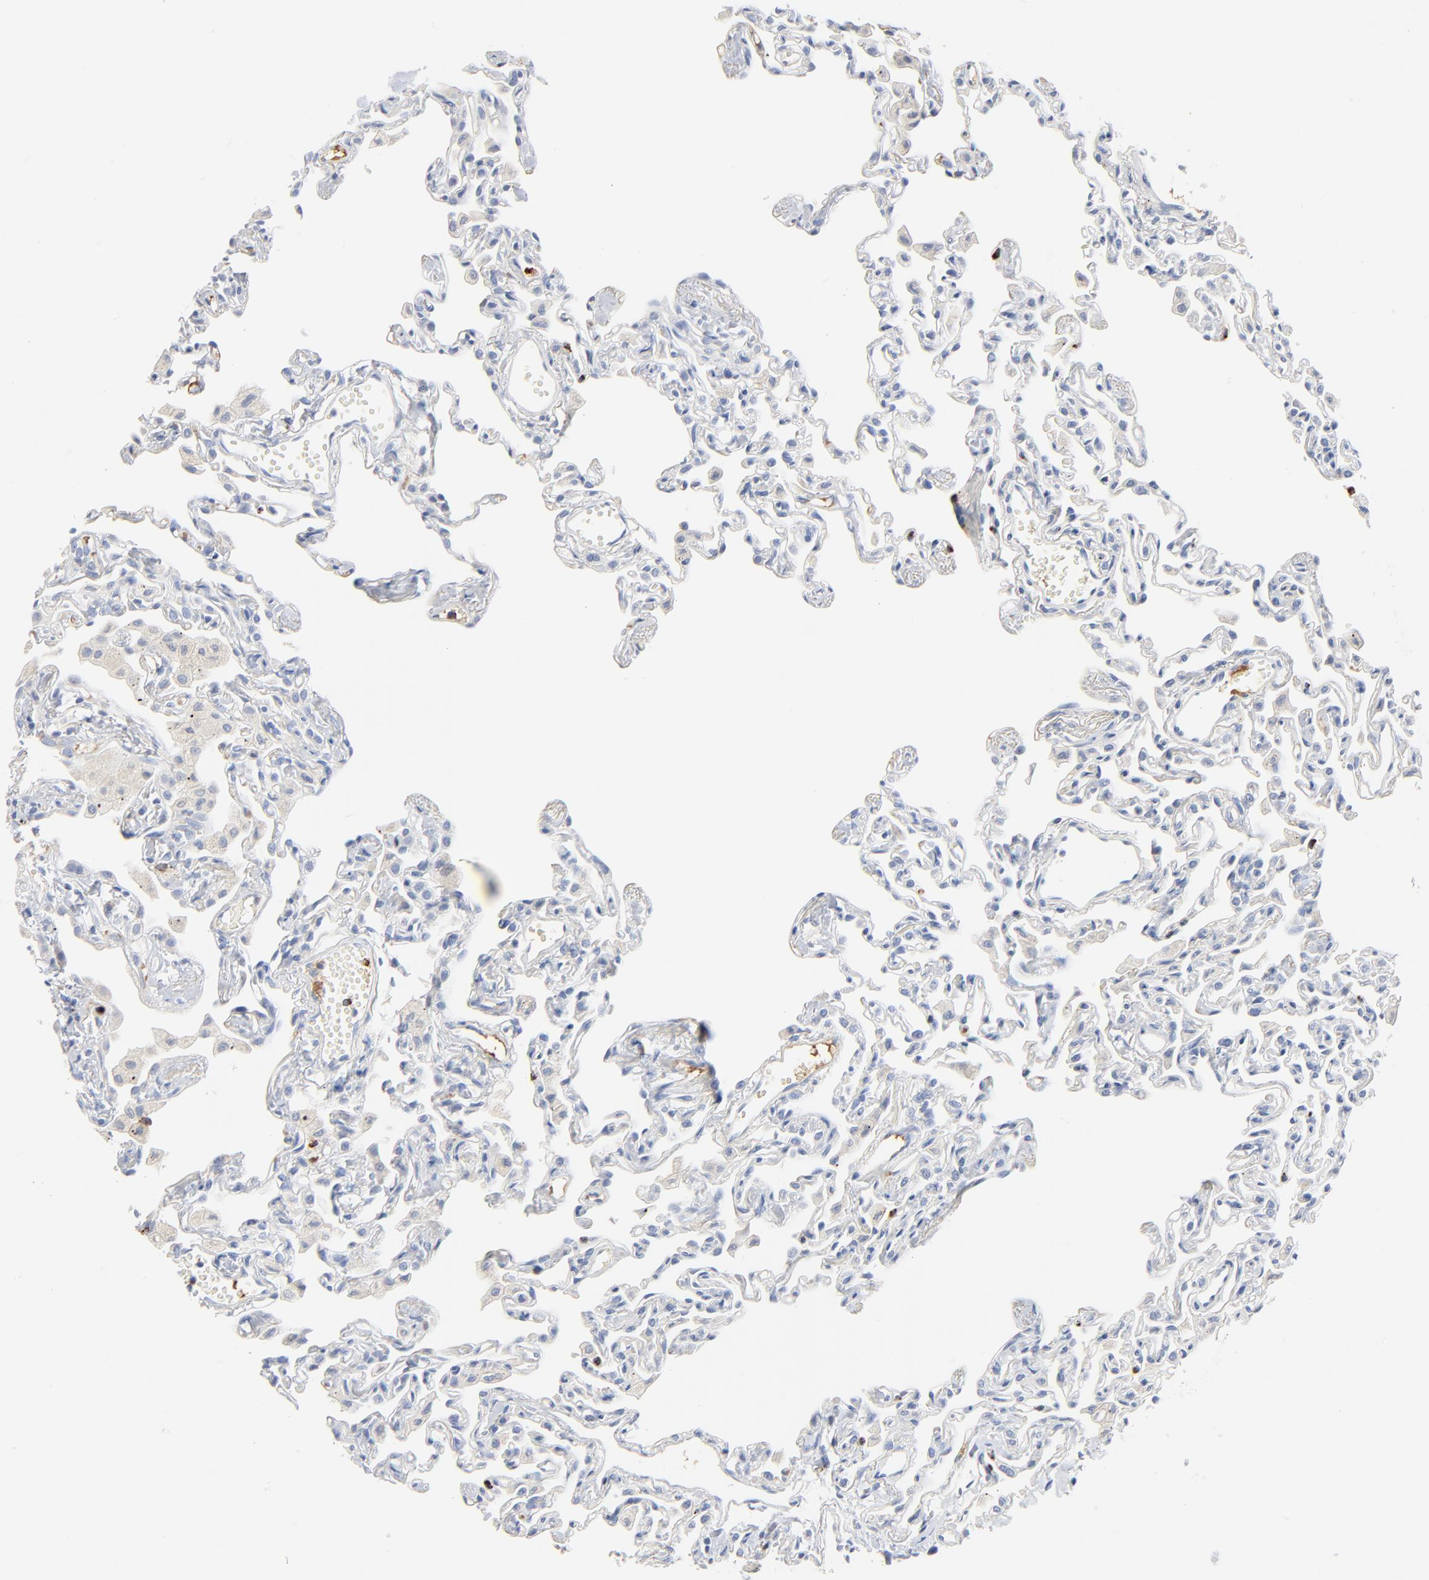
{"staining": {"intensity": "negative", "quantity": "none", "location": "none"}, "tissue": "lung", "cell_type": "Alveolar cells", "image_type": "normal", "snomed": [{"axis": "morphology", "description": "Normal tissue, NOS"}, {"axis": "topography", "description": "Lung"}], "caption": "This photomicrograph is of normal lung stained with immunohistochemistry to label a protein in brown with the nuclei are counter-stained blue. There is no expression in alveolar cells. The staining was performed using DAB to visualize the protein expression in brown, while the nuclei were stained in blue with hematoxylin (Magnification: 20x).", "gene": "GZMB", "patient": {"sex": "female", "age": 49}}